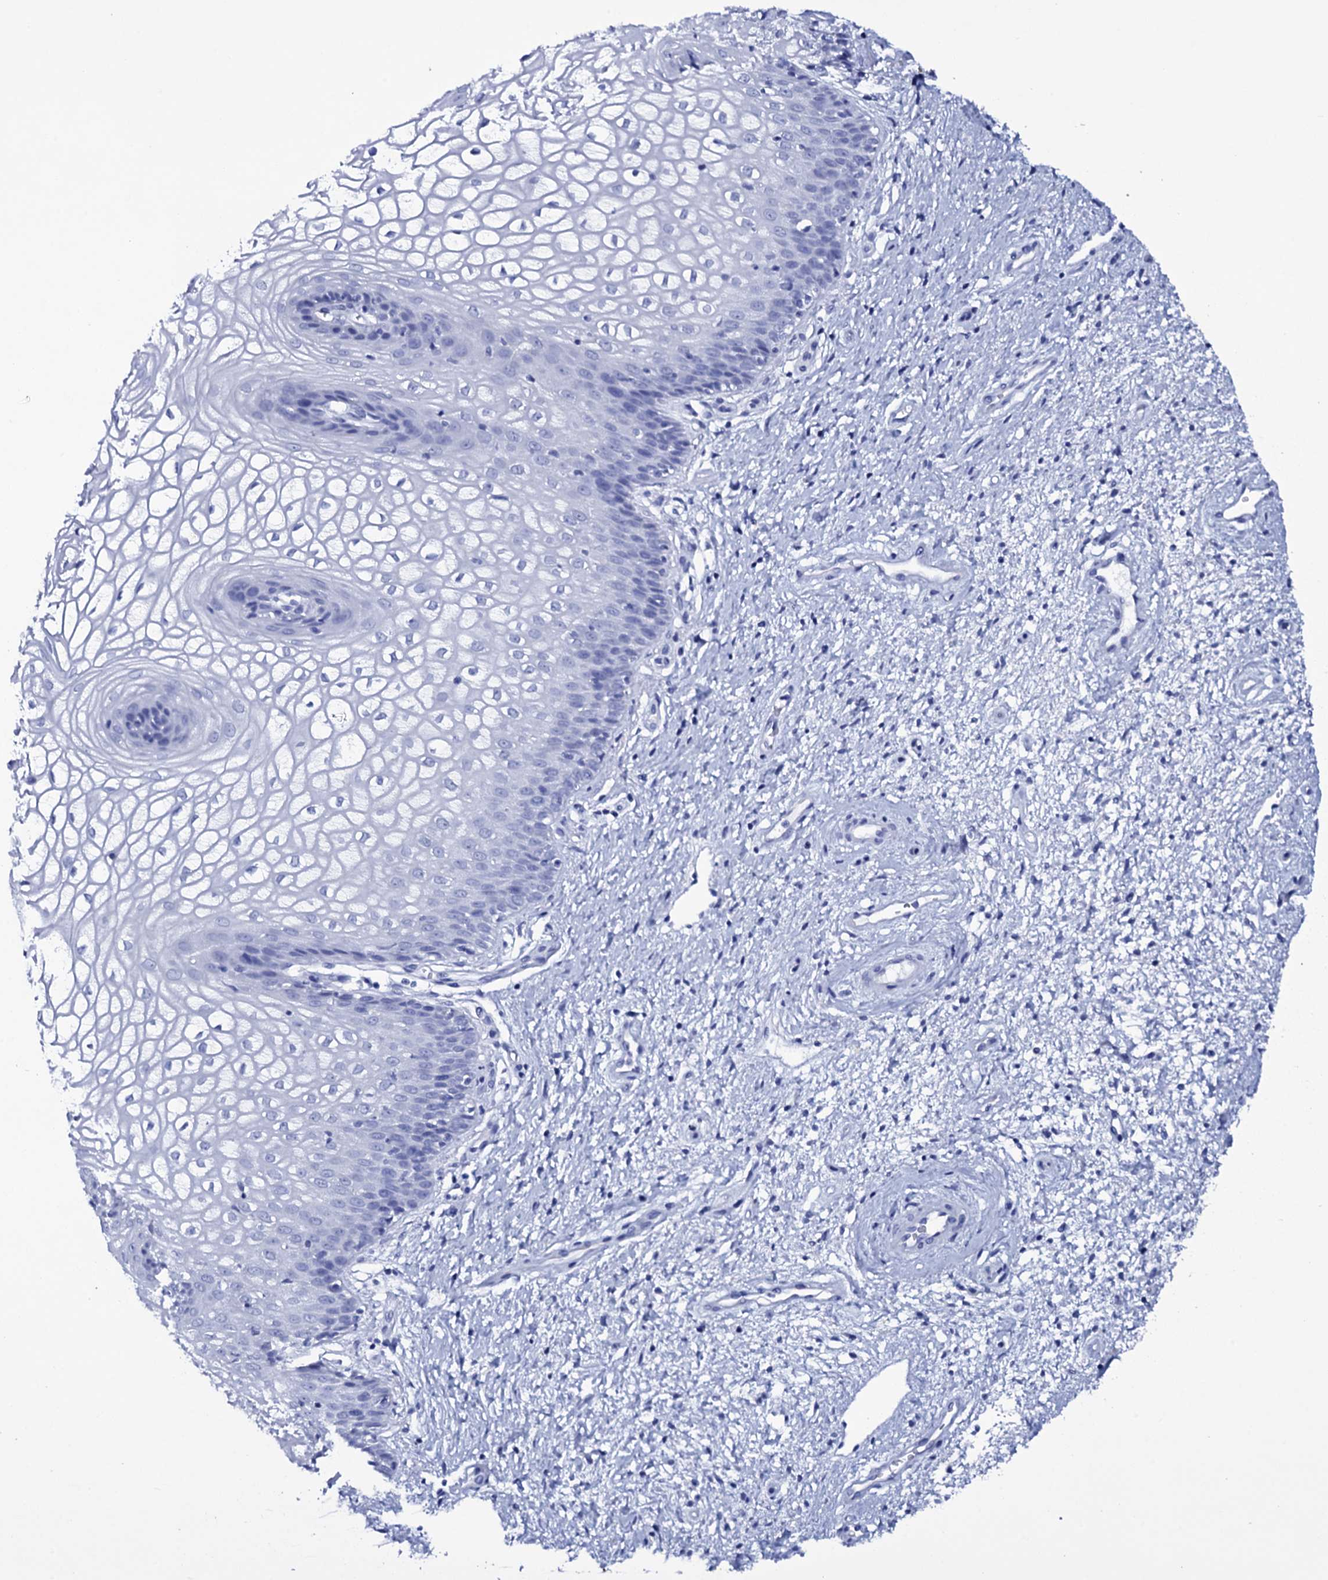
{"staining": {"intensity": "negative", "quantity": "none", "location": "none"}, "tissue": "vagina", "cell_type": "Squamous epithelial cells", "image_type": "normal", "snomed": [{"axis": "morphology", "description": "Normal tissue, NOS"}, {"axis": "topography", "description": "Vagina"}], "caption": "A high-resolution histopathology image shows immunohistochemistry (IHC) staining of benign vagina, which exhibits no significant expression in squamous epithelial cells.", "gene": "ITPRID2", "patient": {"sex": "female", "age": 34}}